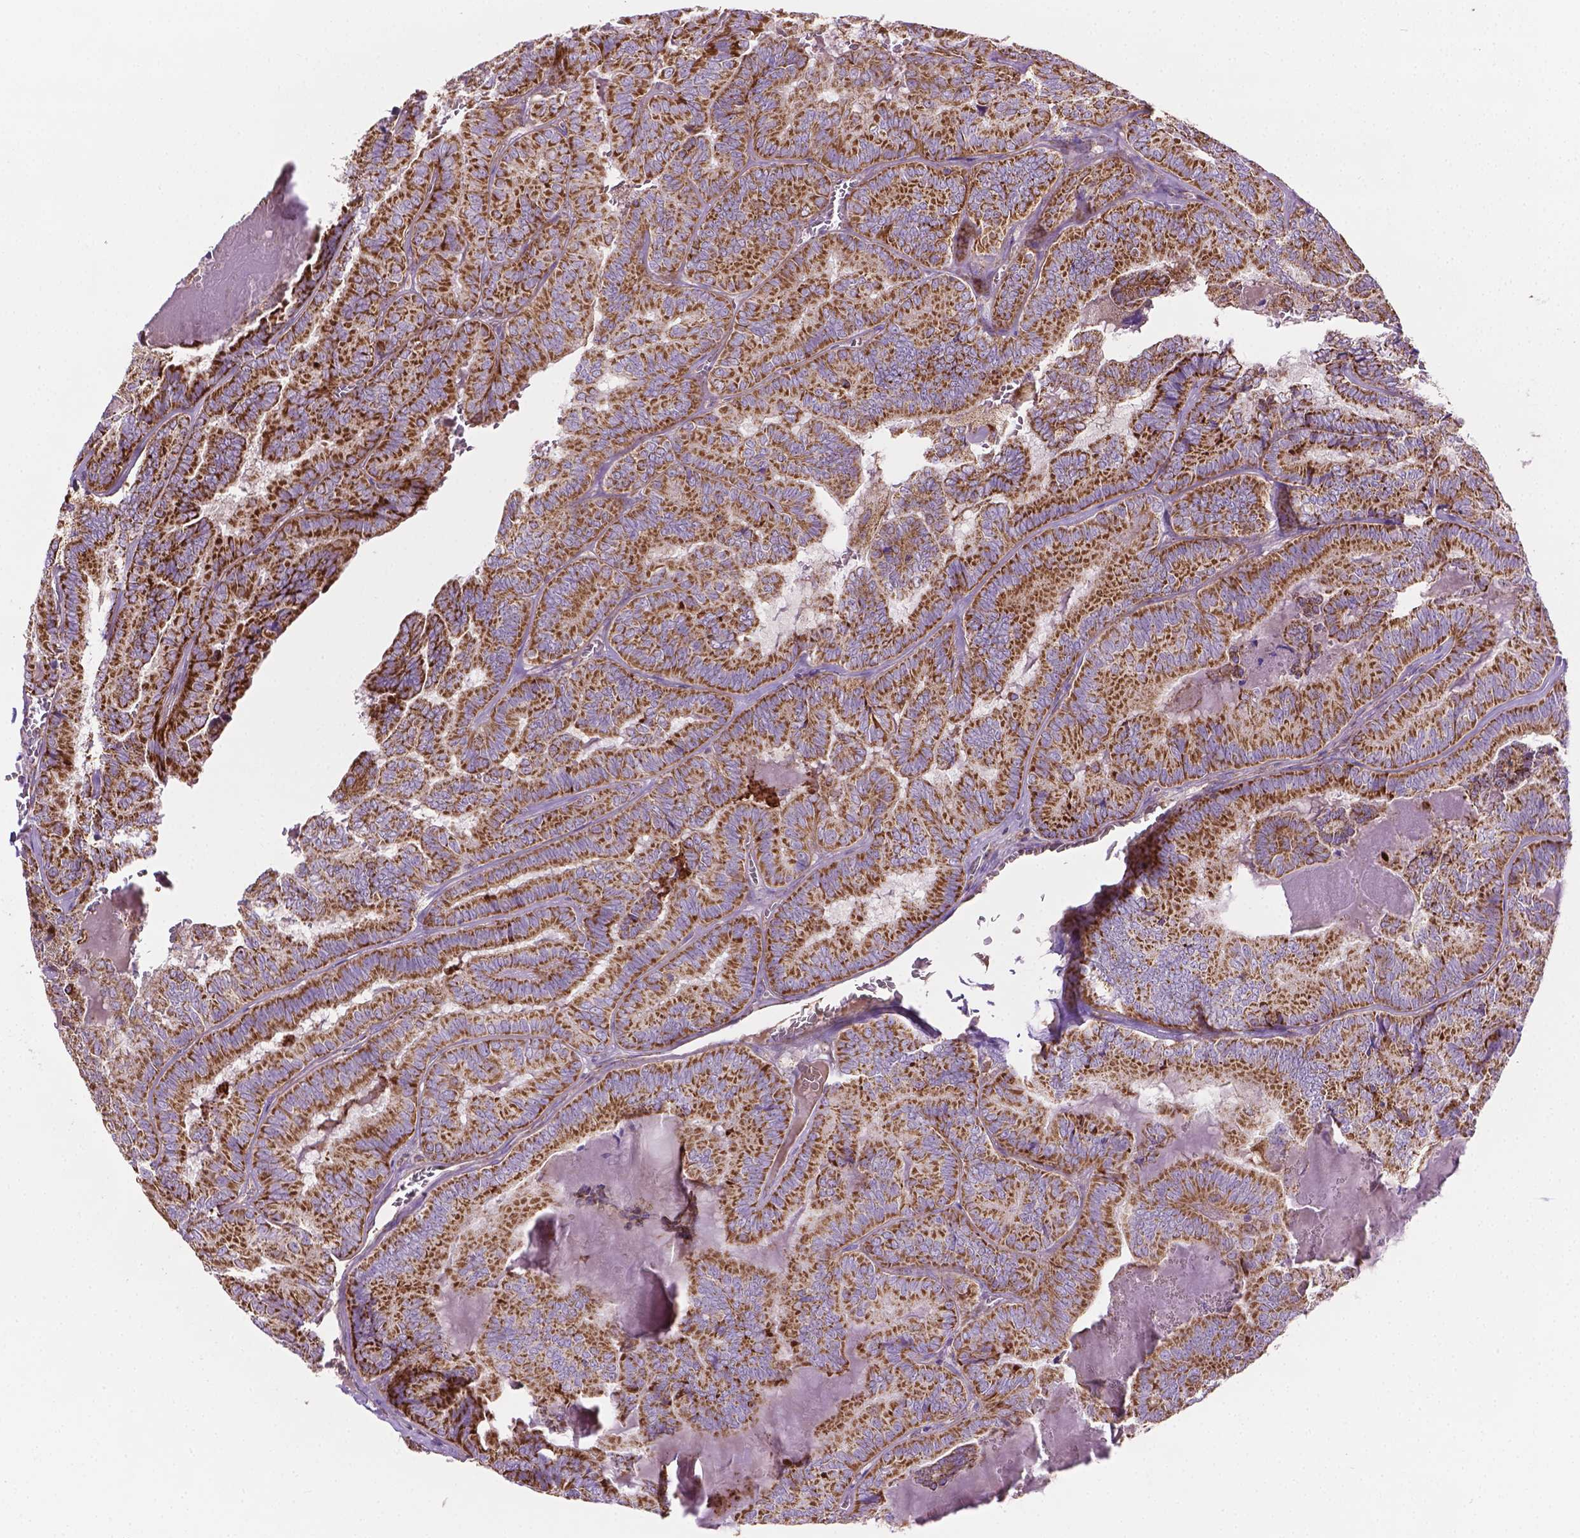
{"staining": {"intensity": "strong", "quantity": ">75%", "location": "cytoplasmic/membranous"}, "tissue": "thyroid cancer", "cell_type": "Tumor cells", "image_type": "cancer", "snomed": [{"axis": "morphology", "description": "Papillary adenocarcinoma, NOS"}, {"axis": "topography", "description": "Thyroid gland"}], "caption": "DAB (3,3'-diaminobenzidine) immunohistochemical staining of human thyroid cancer (papillary adenocarcinoma) reveals strong cytoplasmic/membranous protein staining in approximately >75% of tumor cells. The staining is performed using DAB (3,3'-diaminobenzidine) brown chromogen to label protein expression. The nuclei are counter-stained blue using hematoxylin.", "gene": "PIBF1", "patient": {"sex": "female", "age": 75}}